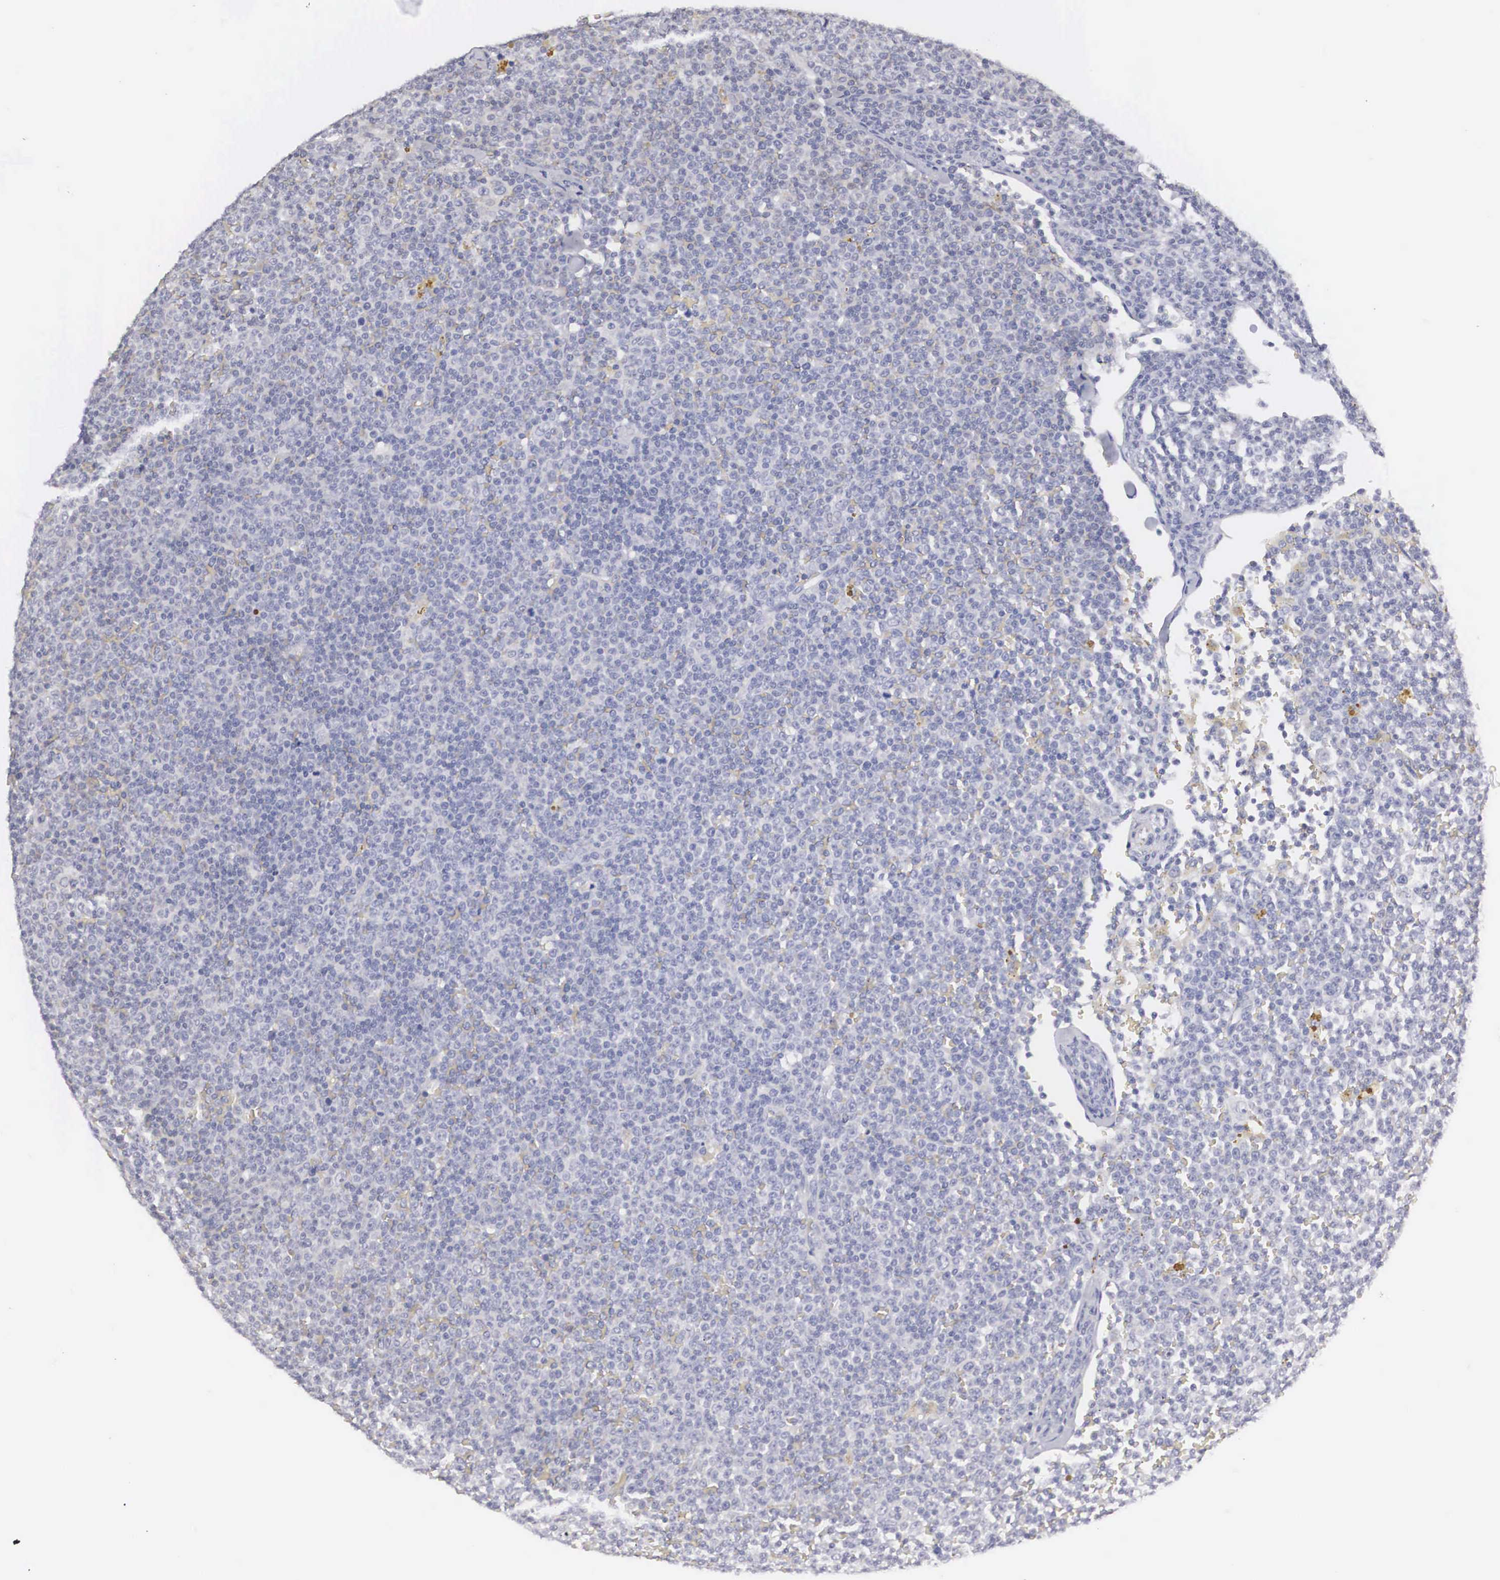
{"staining": {"intensity": "negative", "quantity": "none", "location": "none"}, "tissue": "lymphoma", "cell_type": "Tumor cells", "image_type": "cancer", "snomed": [{"axis": "morphology", "description": "Malignant lymphoma, non-Hodgkin's type, Low grade"}, {"axis": "topography", "description": "Lymph node"}], "caption": "This is an immunohistochemistry image of lymphoma. There is no staining in tumor cells.", "gene": "ARMCX3", "patient": {"sex": "male", "age": 50}}